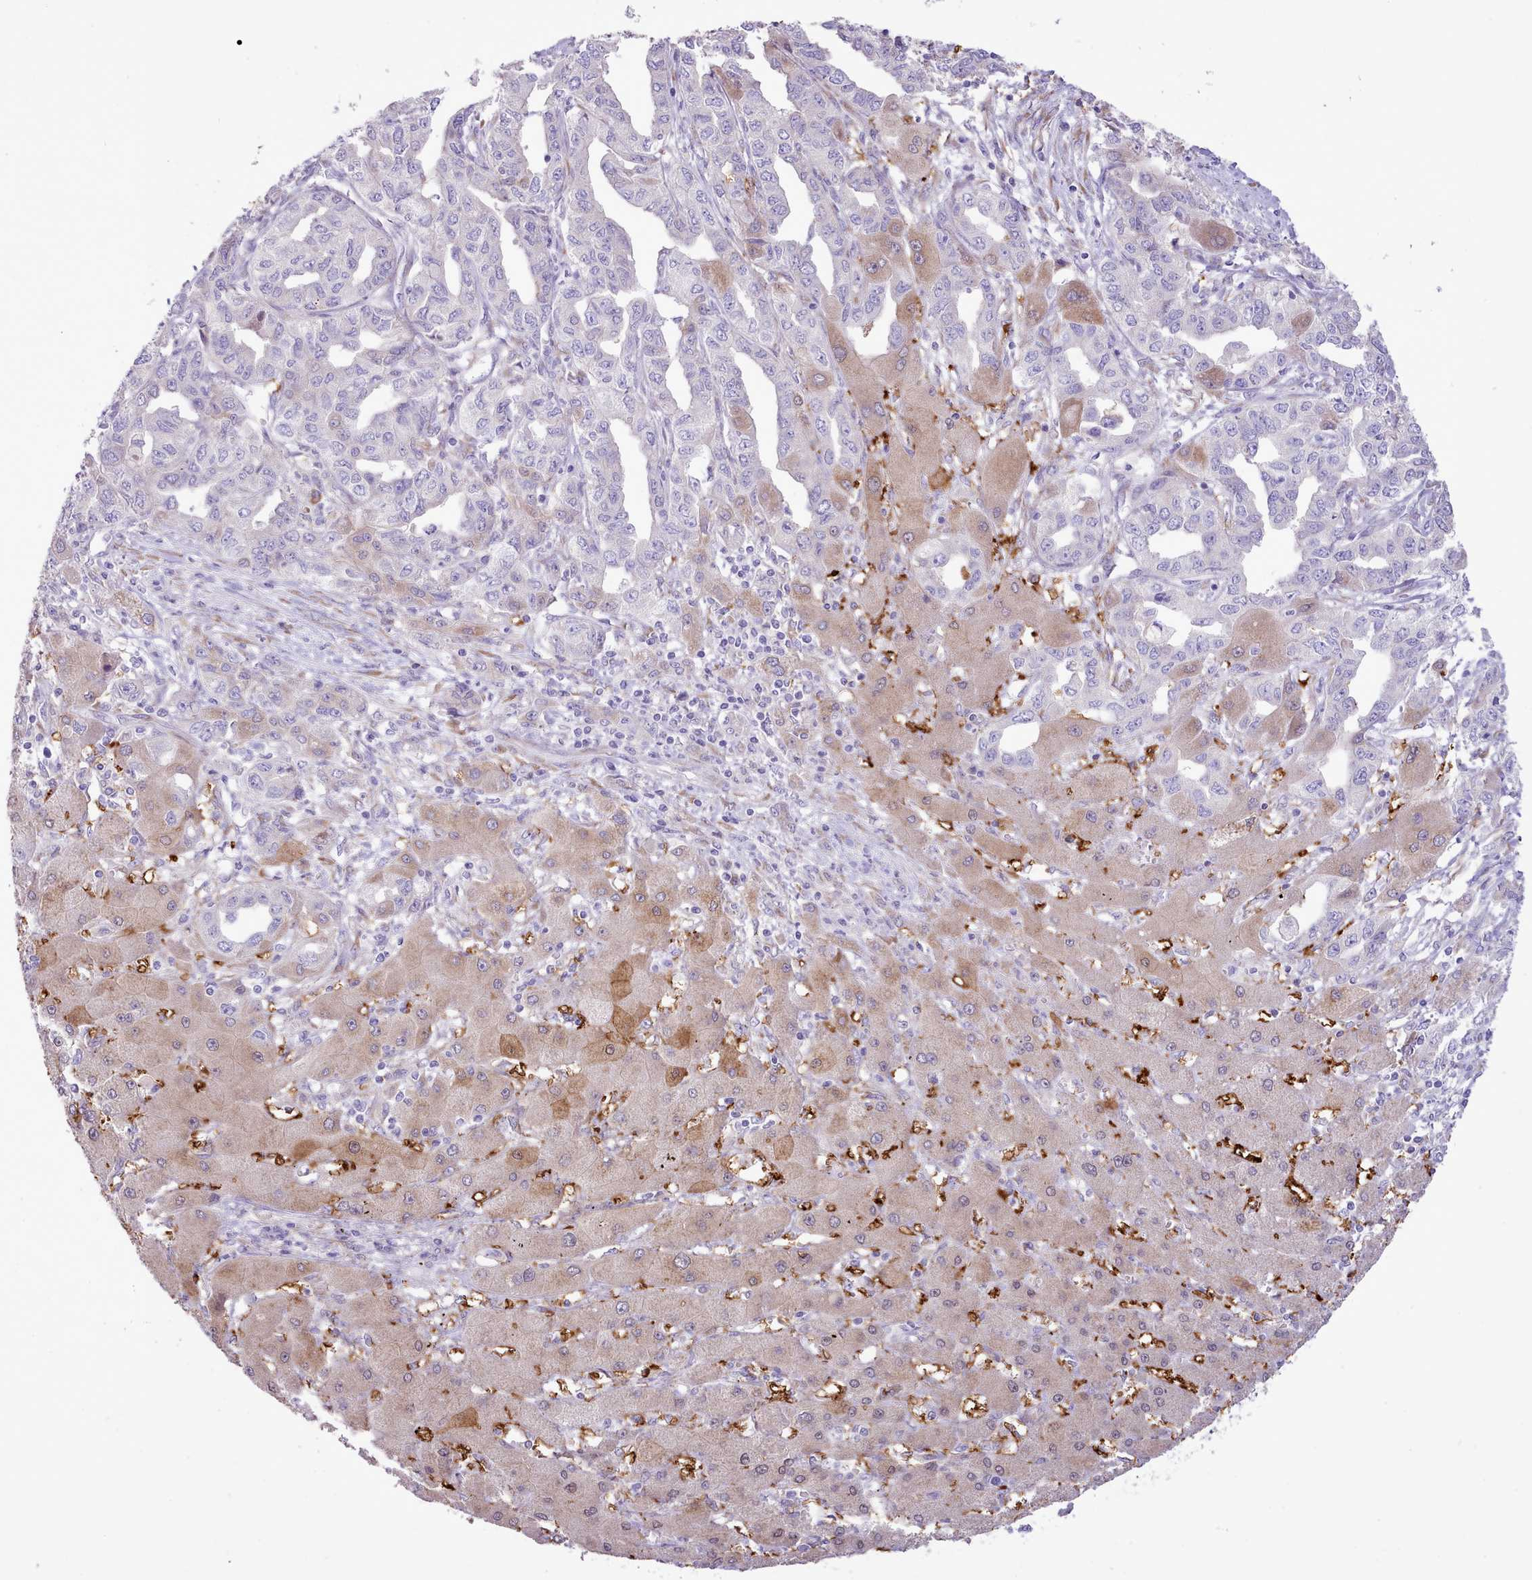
{"staining": {"intensity": "negative", "quantity": "none", "location": "none"}, "tissue": "liver cancer", "cell_type": "Tumor cells", "image_type": "cancer", "snomed": [{"axis": "morphology", "description": "Cholangiocarcinoma"}, {"axis": "topography", "description": "Liver"}], "caption": "Liver cancer (cholangiocarcinoma) was stained to show a protein in brown. There is no significant positivity in tumor cells. (DAB immunohistochemistry with hematoxylin counter stain).", "gene": "CCL1", "patient": {"sex": "male", "age": 59}}